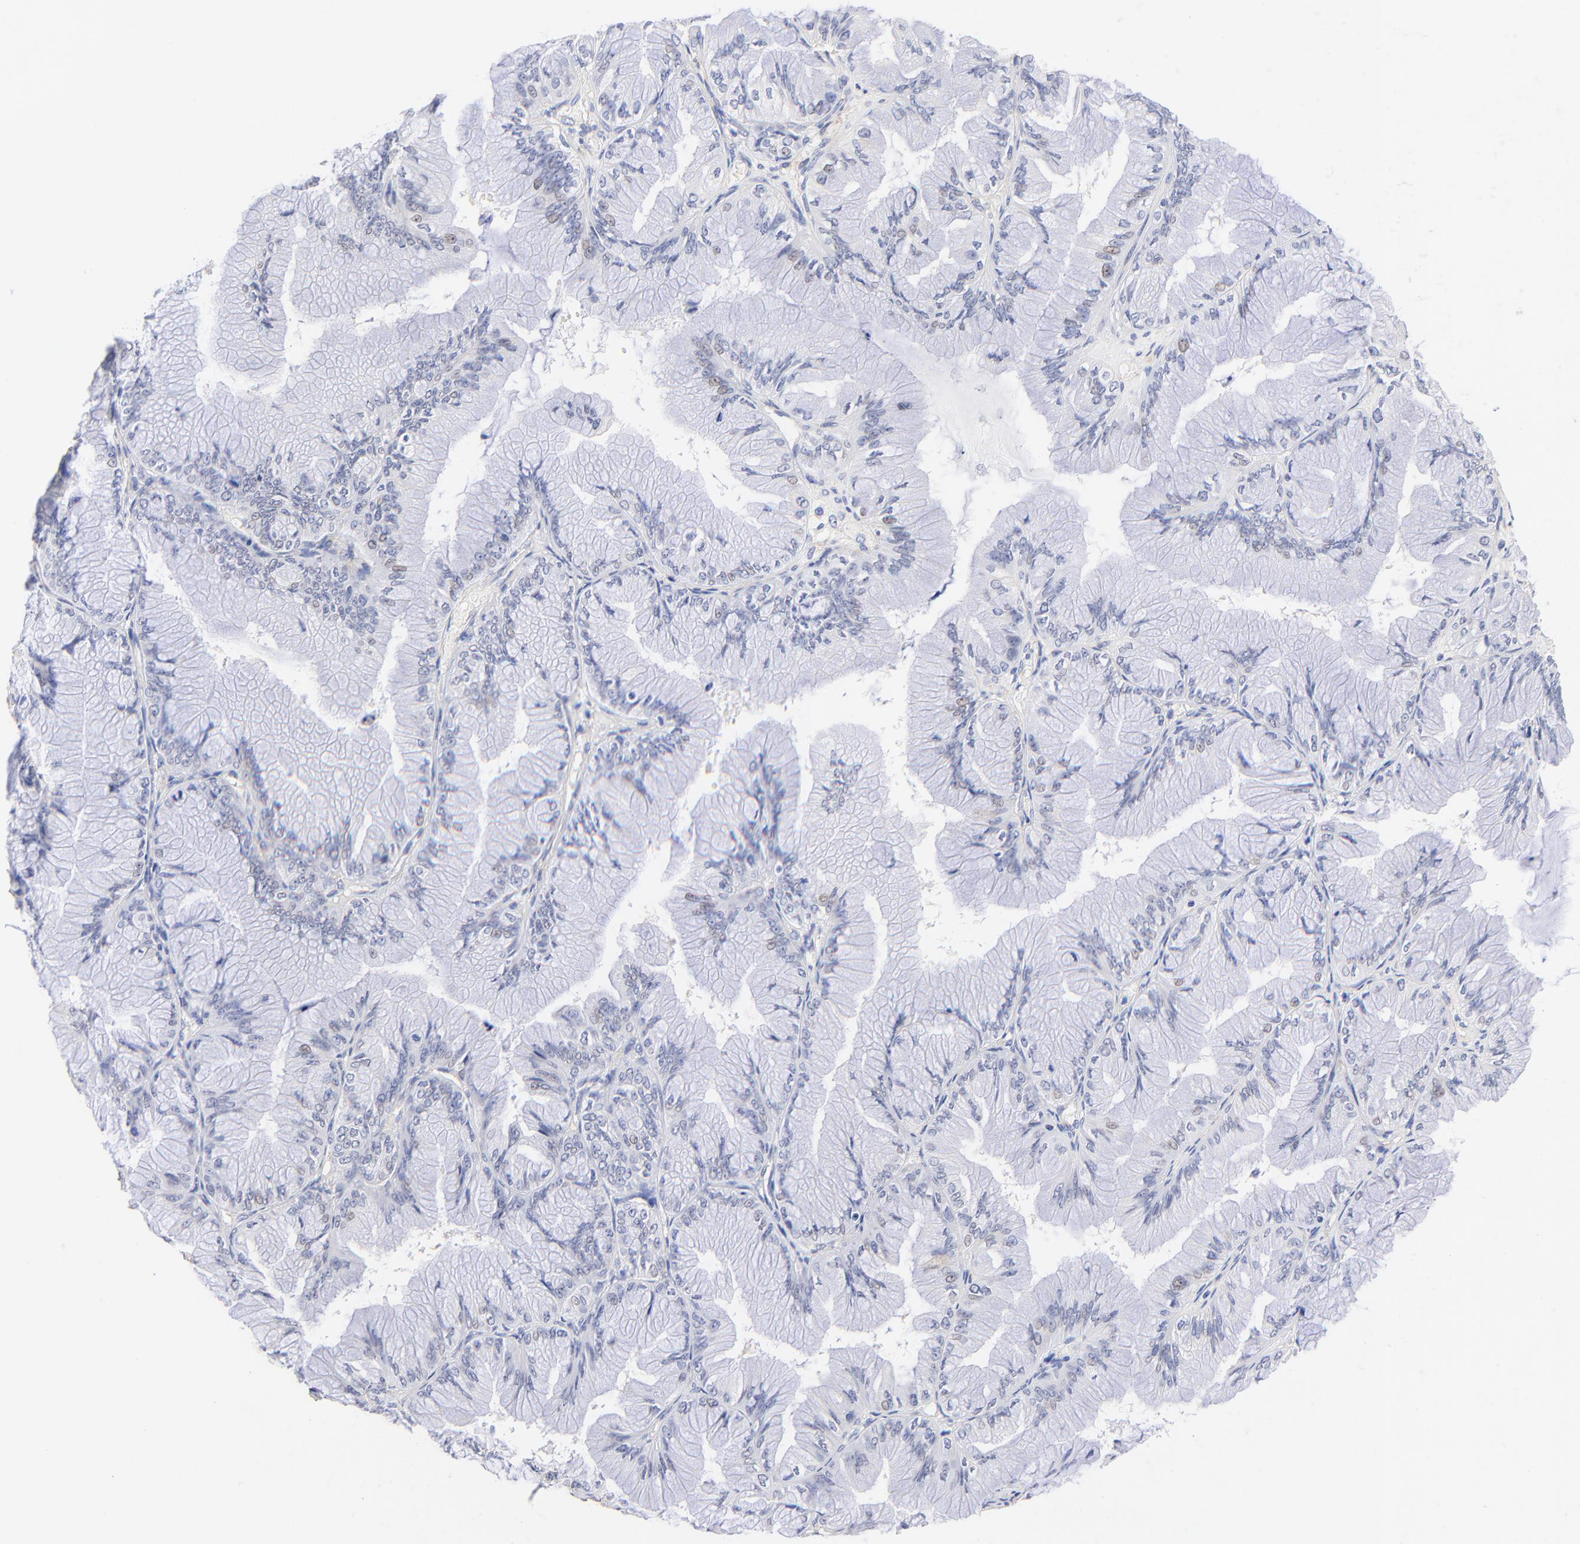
{"staining": {"intensity": "weak", "quantity": "<25%", "location": "nuclear"}, "tissue": "ovarian cancer", "cell_type": "Tumor cells", "image_type": "cancer", "snomed": [{"axis": "morphology", "description": "Cystadenocarcinoma, mucinous, NOS"}, {"axis": "topography", "description": "Ovary"}], "caption": "High magnification brightfield microscopy of ovarian cancer (mucinous cystadenocarcinoma) stained with DAB (3,3'-diaminobenzidine) (brown) and counterstained with hematoxylin (blue): tumor cells show no significant positivity. Nuclei are stained in blue.", "gene": "ACTRT1", "patient": {"sex": "female", "age": 63}}